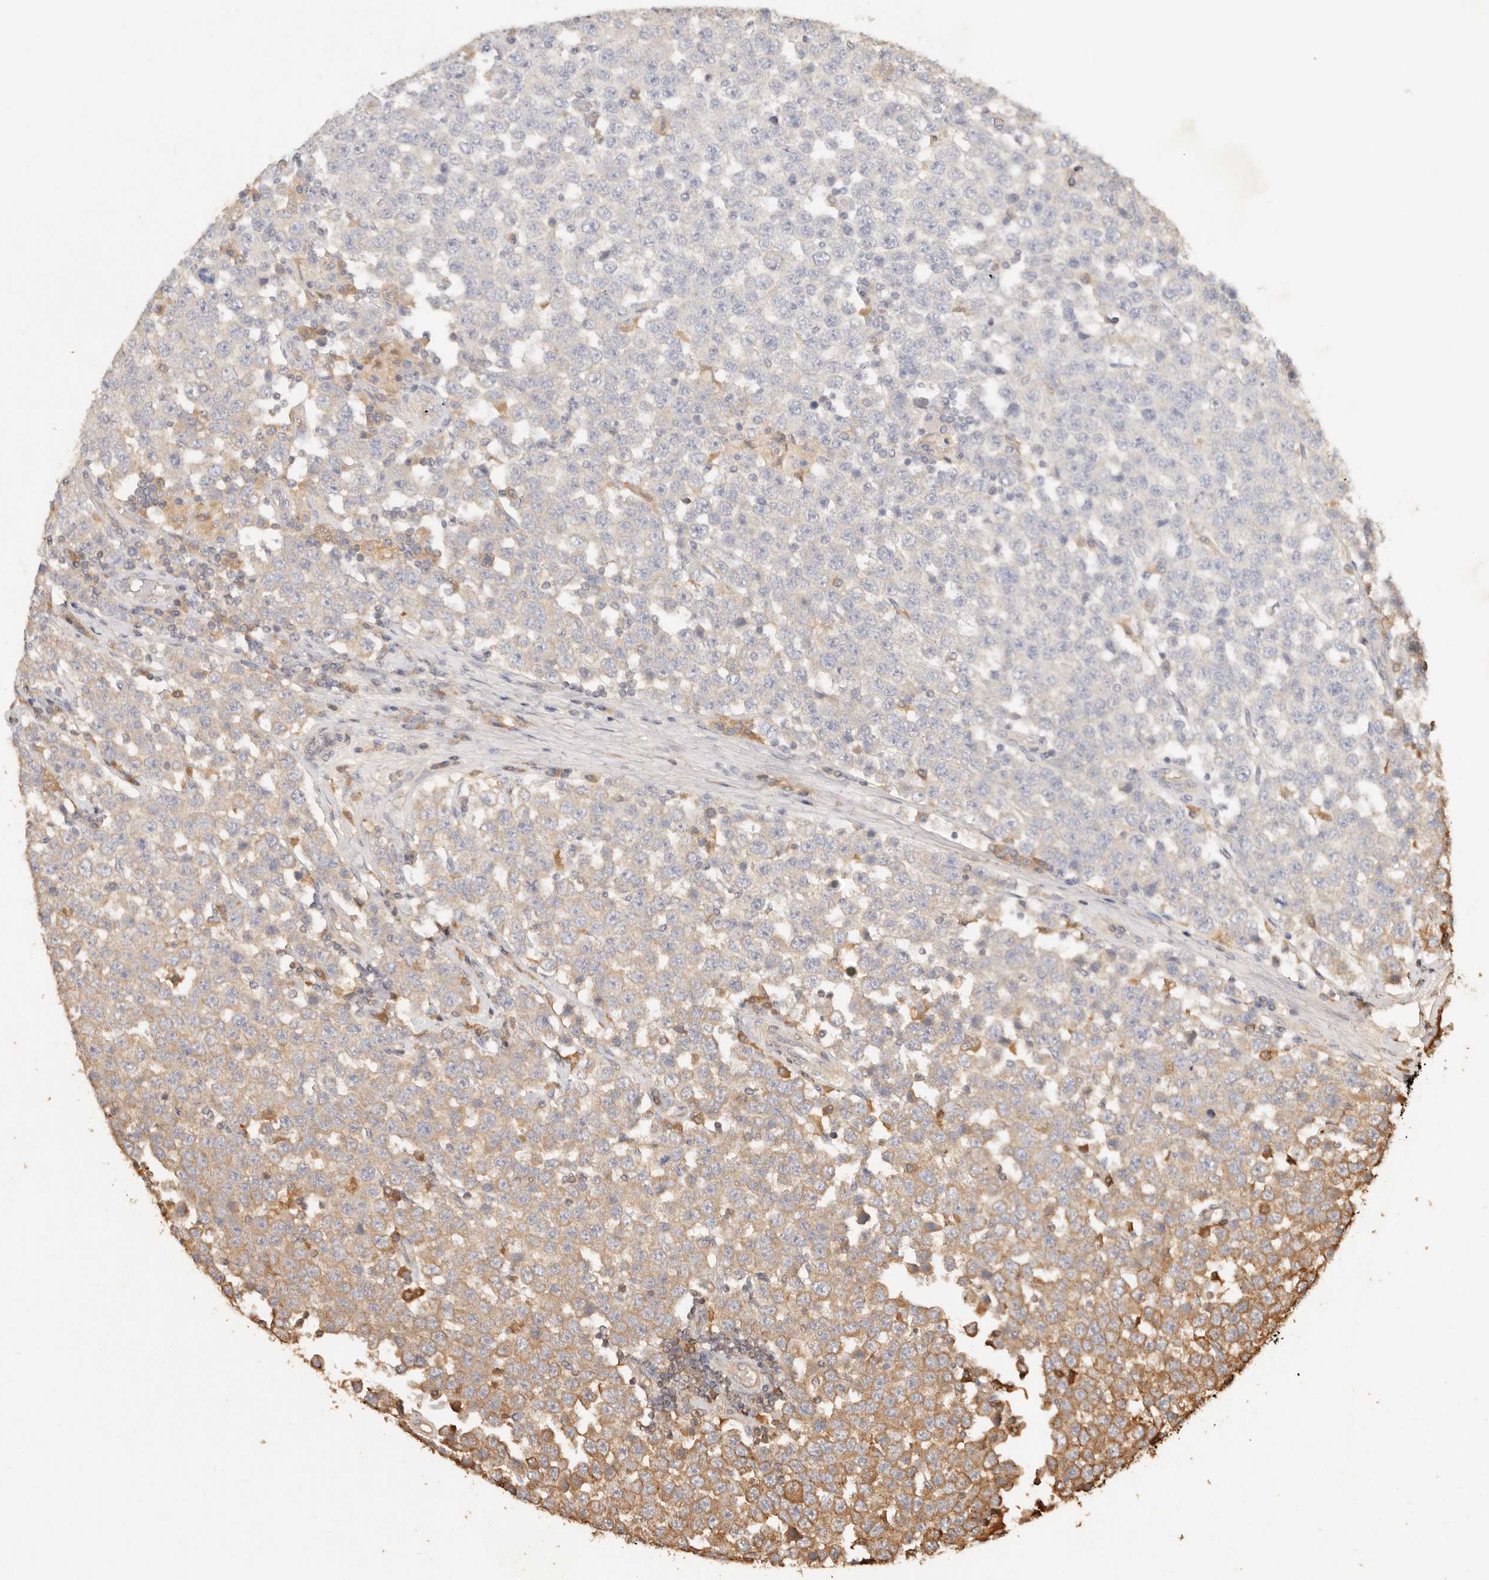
{"staining": {"intensity": "moderate", "quantity": "25%-75%", "location": "cytoplasmic/membranous"}, "tissue": "testis cancer", "cell_type": "Tumor cells", "image_type": "cancer", "snomed": [{"axis": "morphology", "description": "Seminoma, NOS"}, {"axis": "topography", "description": "Testis"}], "caption": "High-power microscopy captured an immunohistochemistry (IHC) photomicrograph of testis cancer, revealing moderate cytoplasmic/membranous staining in approximately 25%-75% of tumor cells.", "gene": "FAM180B", "patient": {"sex": "male", "age": 28}}